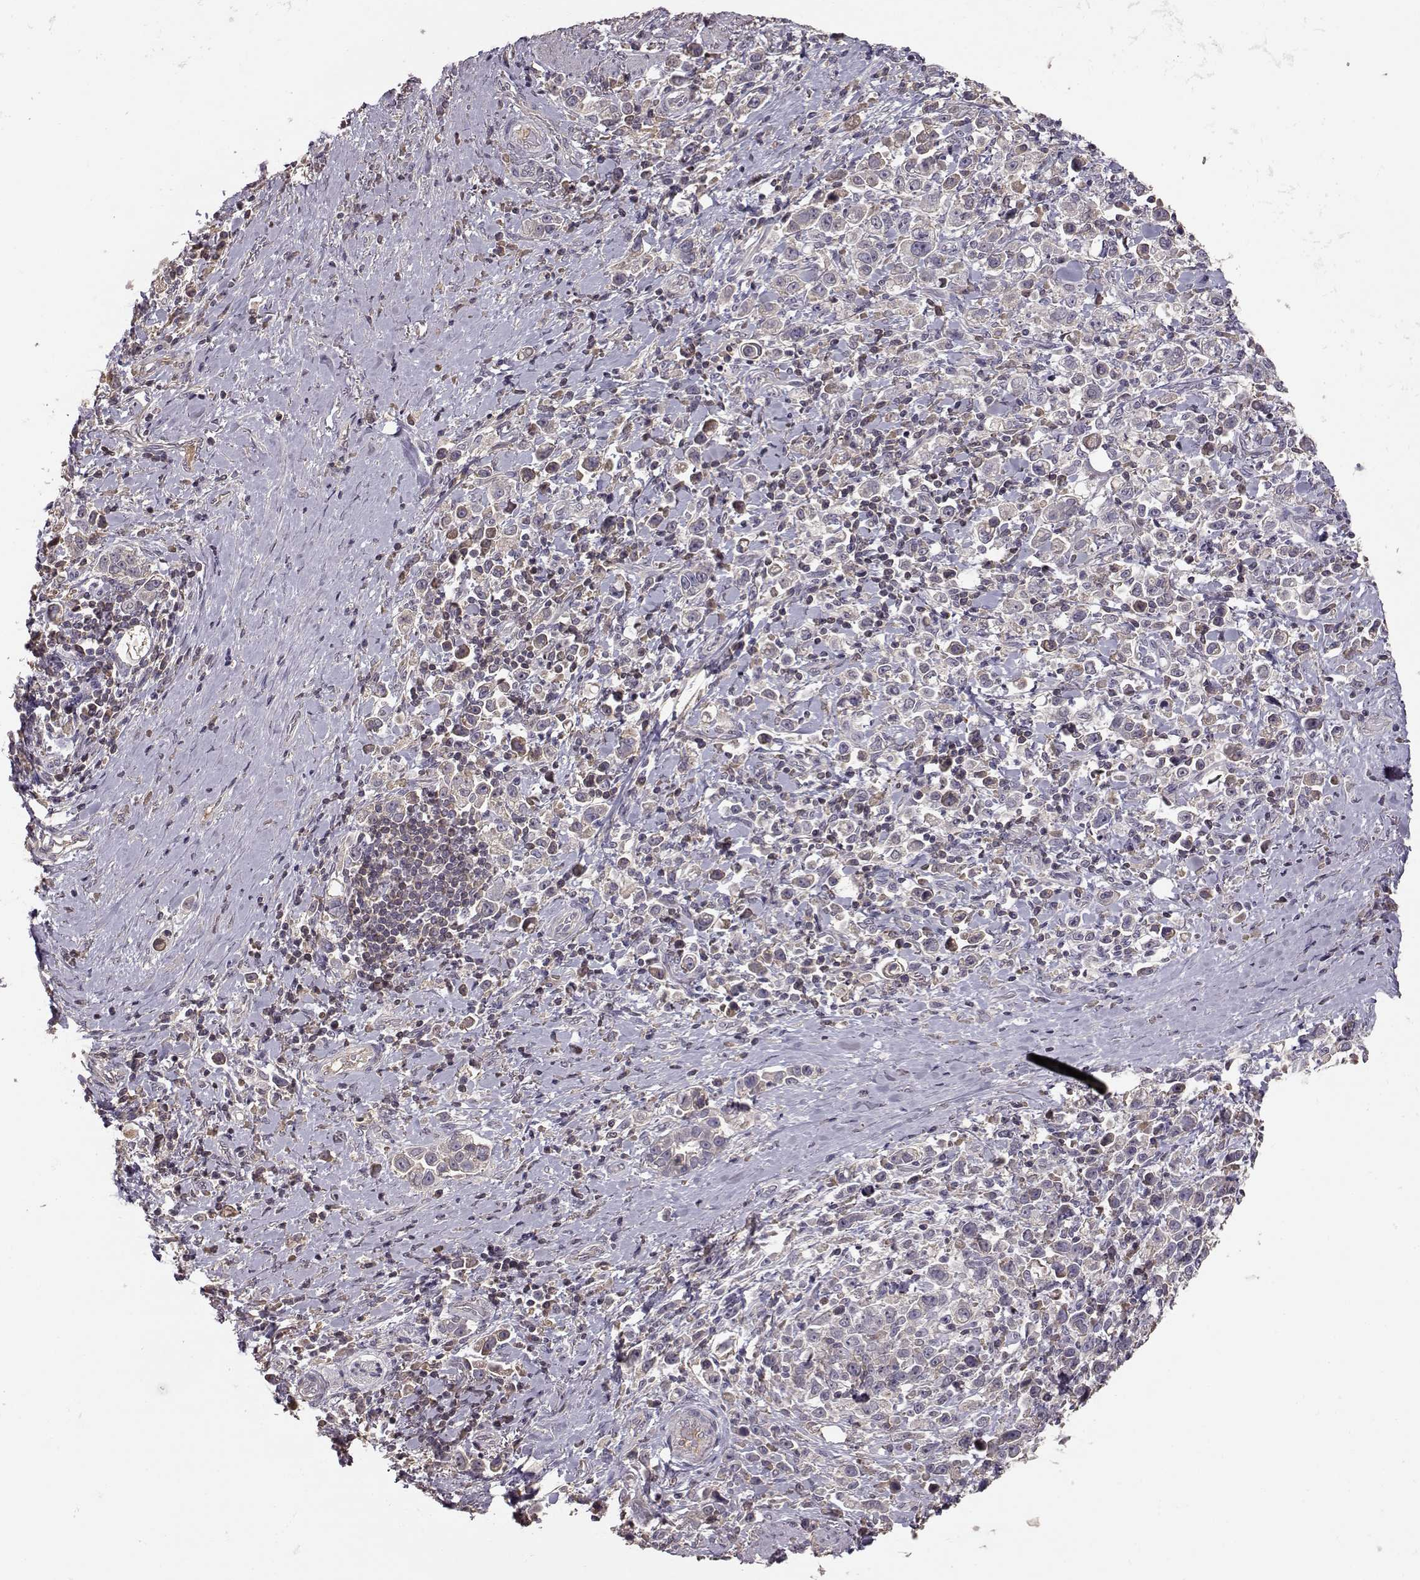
{"staining": {"intensity": "weak", "quantity": "<25%", "location": "cytoplasmic/membranous"}, "tissue": "stomach cancer", "cell_type": "Tumor cells", "image_type": "cancer", "snomed": [{"axis": "morphology", "description": "Adenocarcinoma, NOS"}, {"axis": "topography", "description": "Stomach"}], "caption": "Stomach cancer (adenocarcinoma) was stained to show a protein in brown. There is no significant positivity in tumor cells.", "gene": "PMCH", "patient": {"sex": "male", "age": 93}}